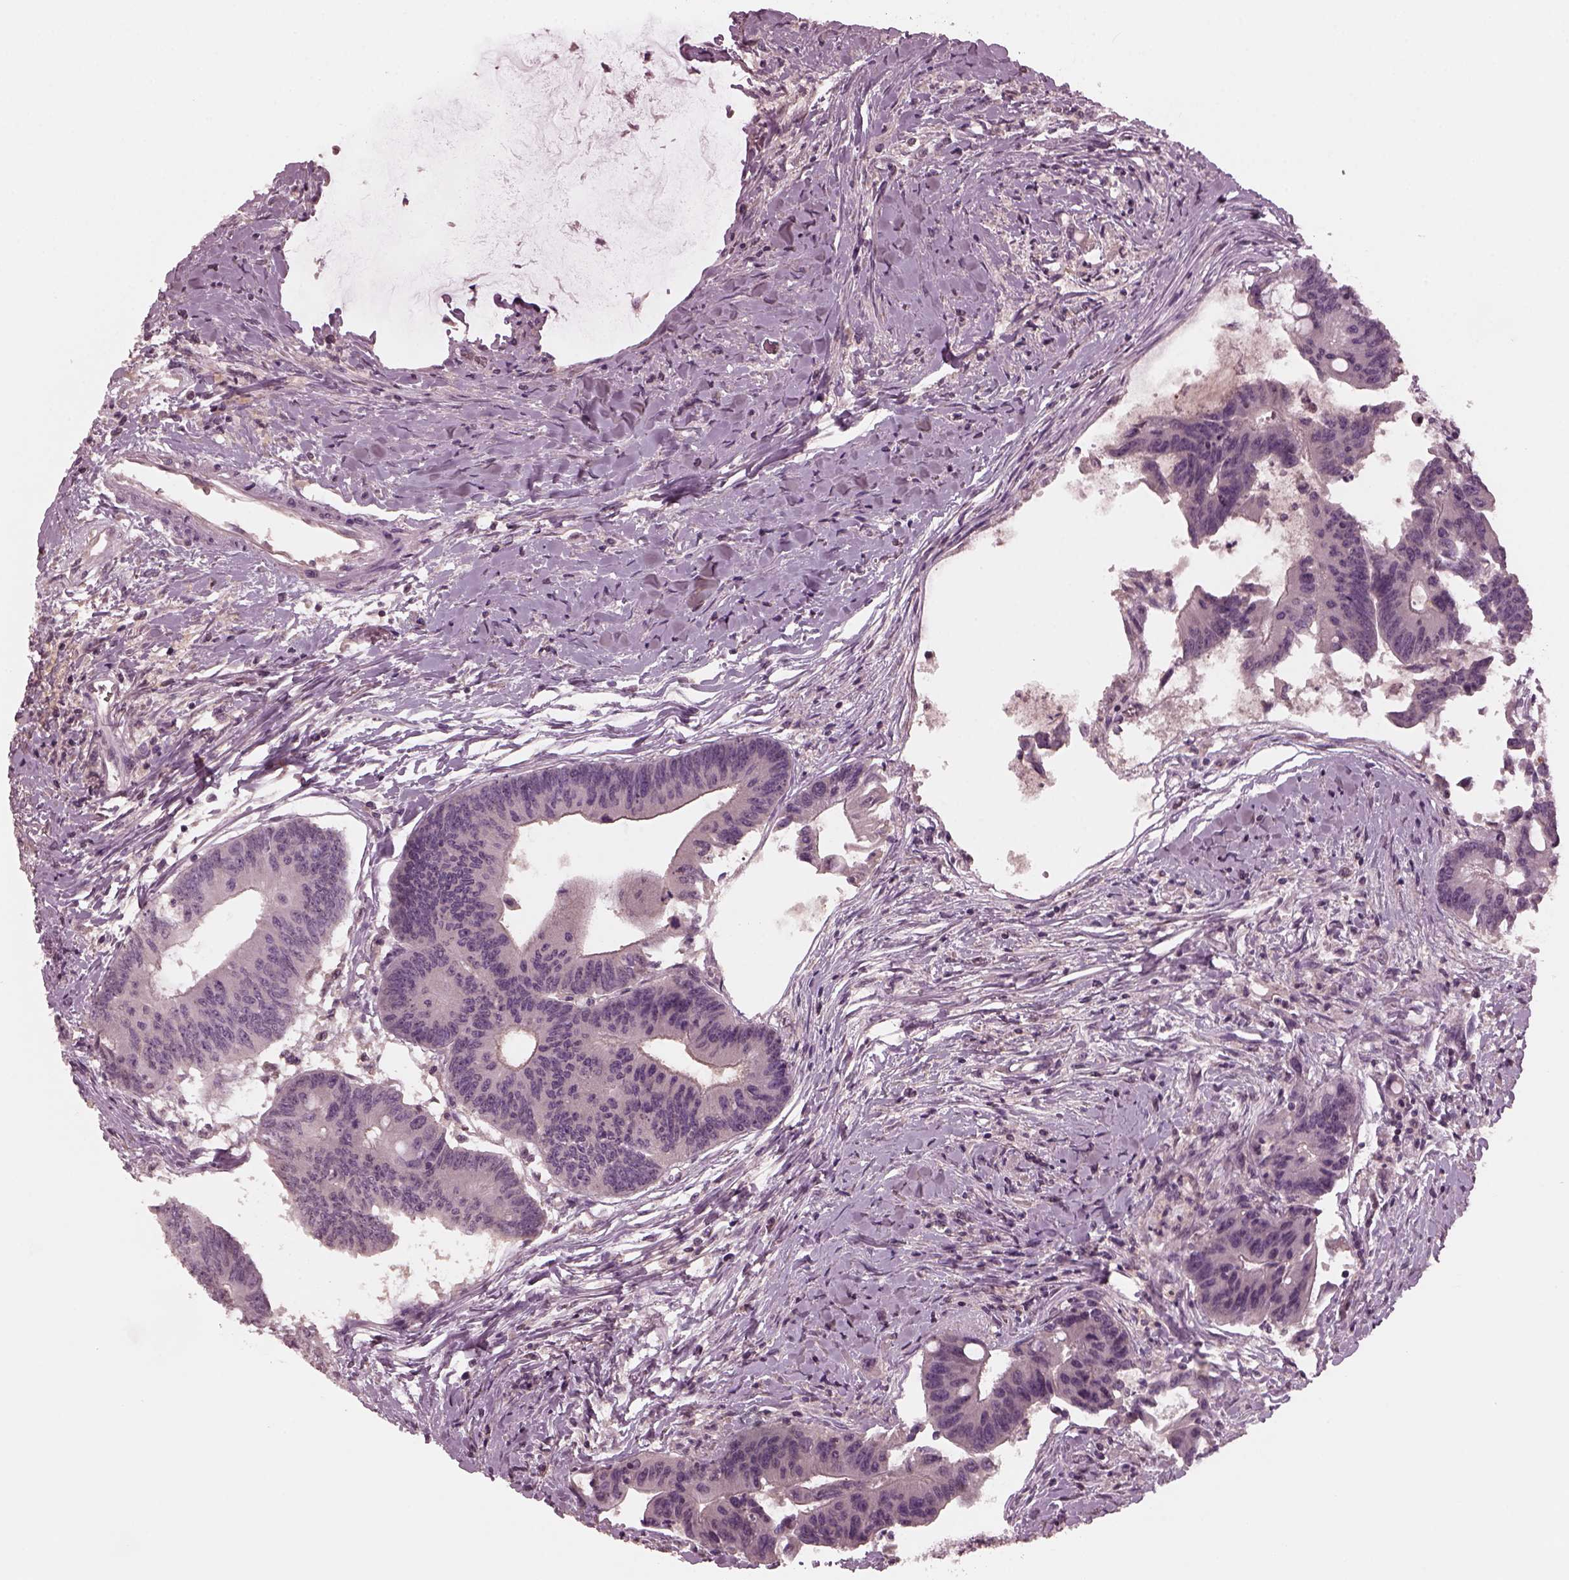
{"staining": {"intensity": "negative", "quantity": "none", "location": "none"}, "tissue": "colorectal cancer", "cell_type": "Tumor cells", "image_type": "cancer", "snomed": [{"axis": "morphology", "description": "Adenocarcinoma, NOS"}, {"axis": "topography", "description": "Rectum"}], "caption": "Human adenocarcinoma (colorectal) stained for a protein using immunohistochemistry (IHC) reveals no expression in tumor cells.", "gene": "PORCN", "patient": {"sex": "male", "age": 59}}